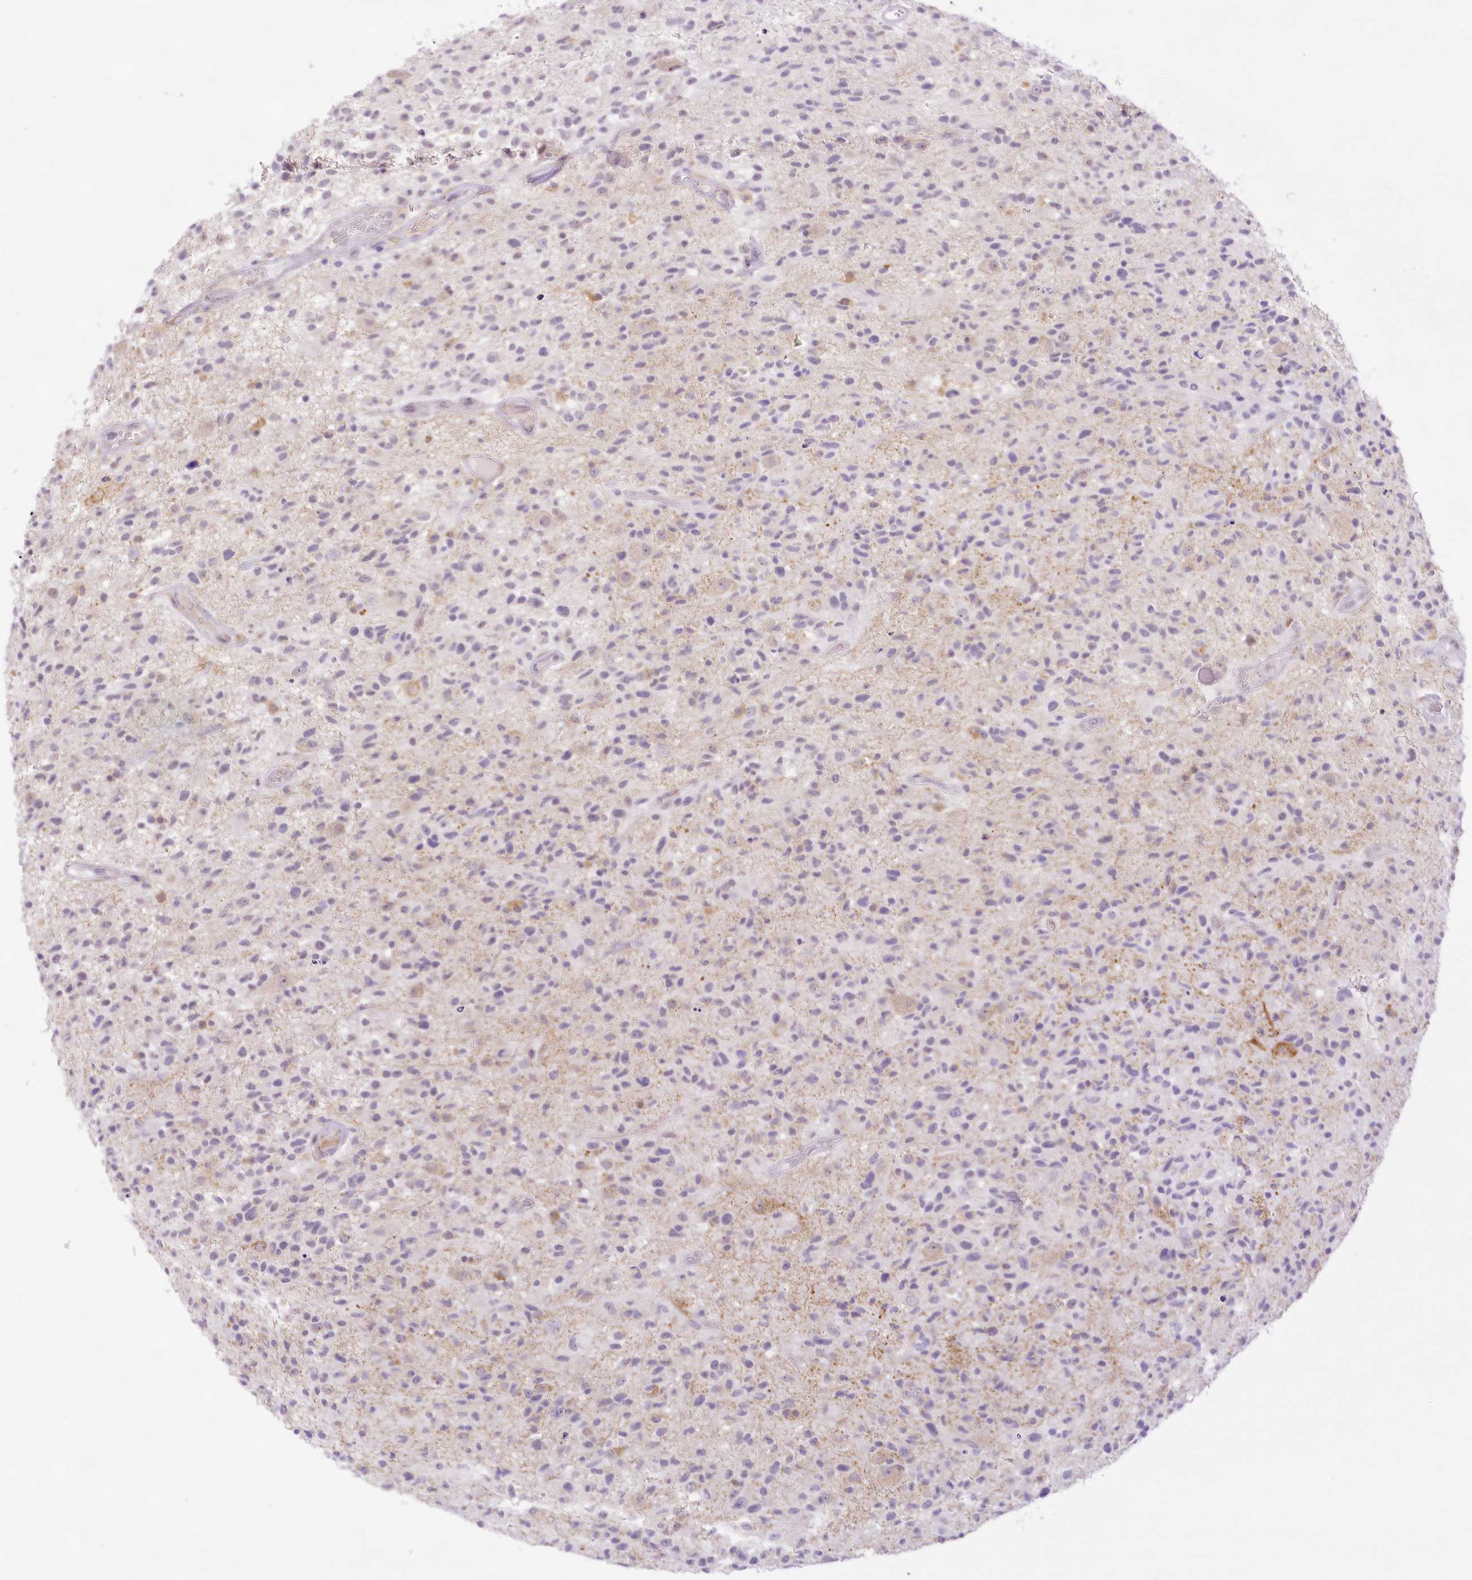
{"staining": {"intensity": "negative", "quantity": "none", "location": "none"}, "tissue": "glioma", "cell_type": "Tumor cells", "image_type": "cancer", "snomed": [{"axis": "morphology", "description": "Glioma, malignant, High grade"}, {"axis": "morphology", "description": "Glioblastoma, NOS"}, {"axis": "topography", "description": "Brain"}], "caption": "This is an IHC image of high-grade glioma (malignant). There is no staining in tumor cells.", "gene": "CCDC30", "patient": {"sex": "male", "age": 60}}